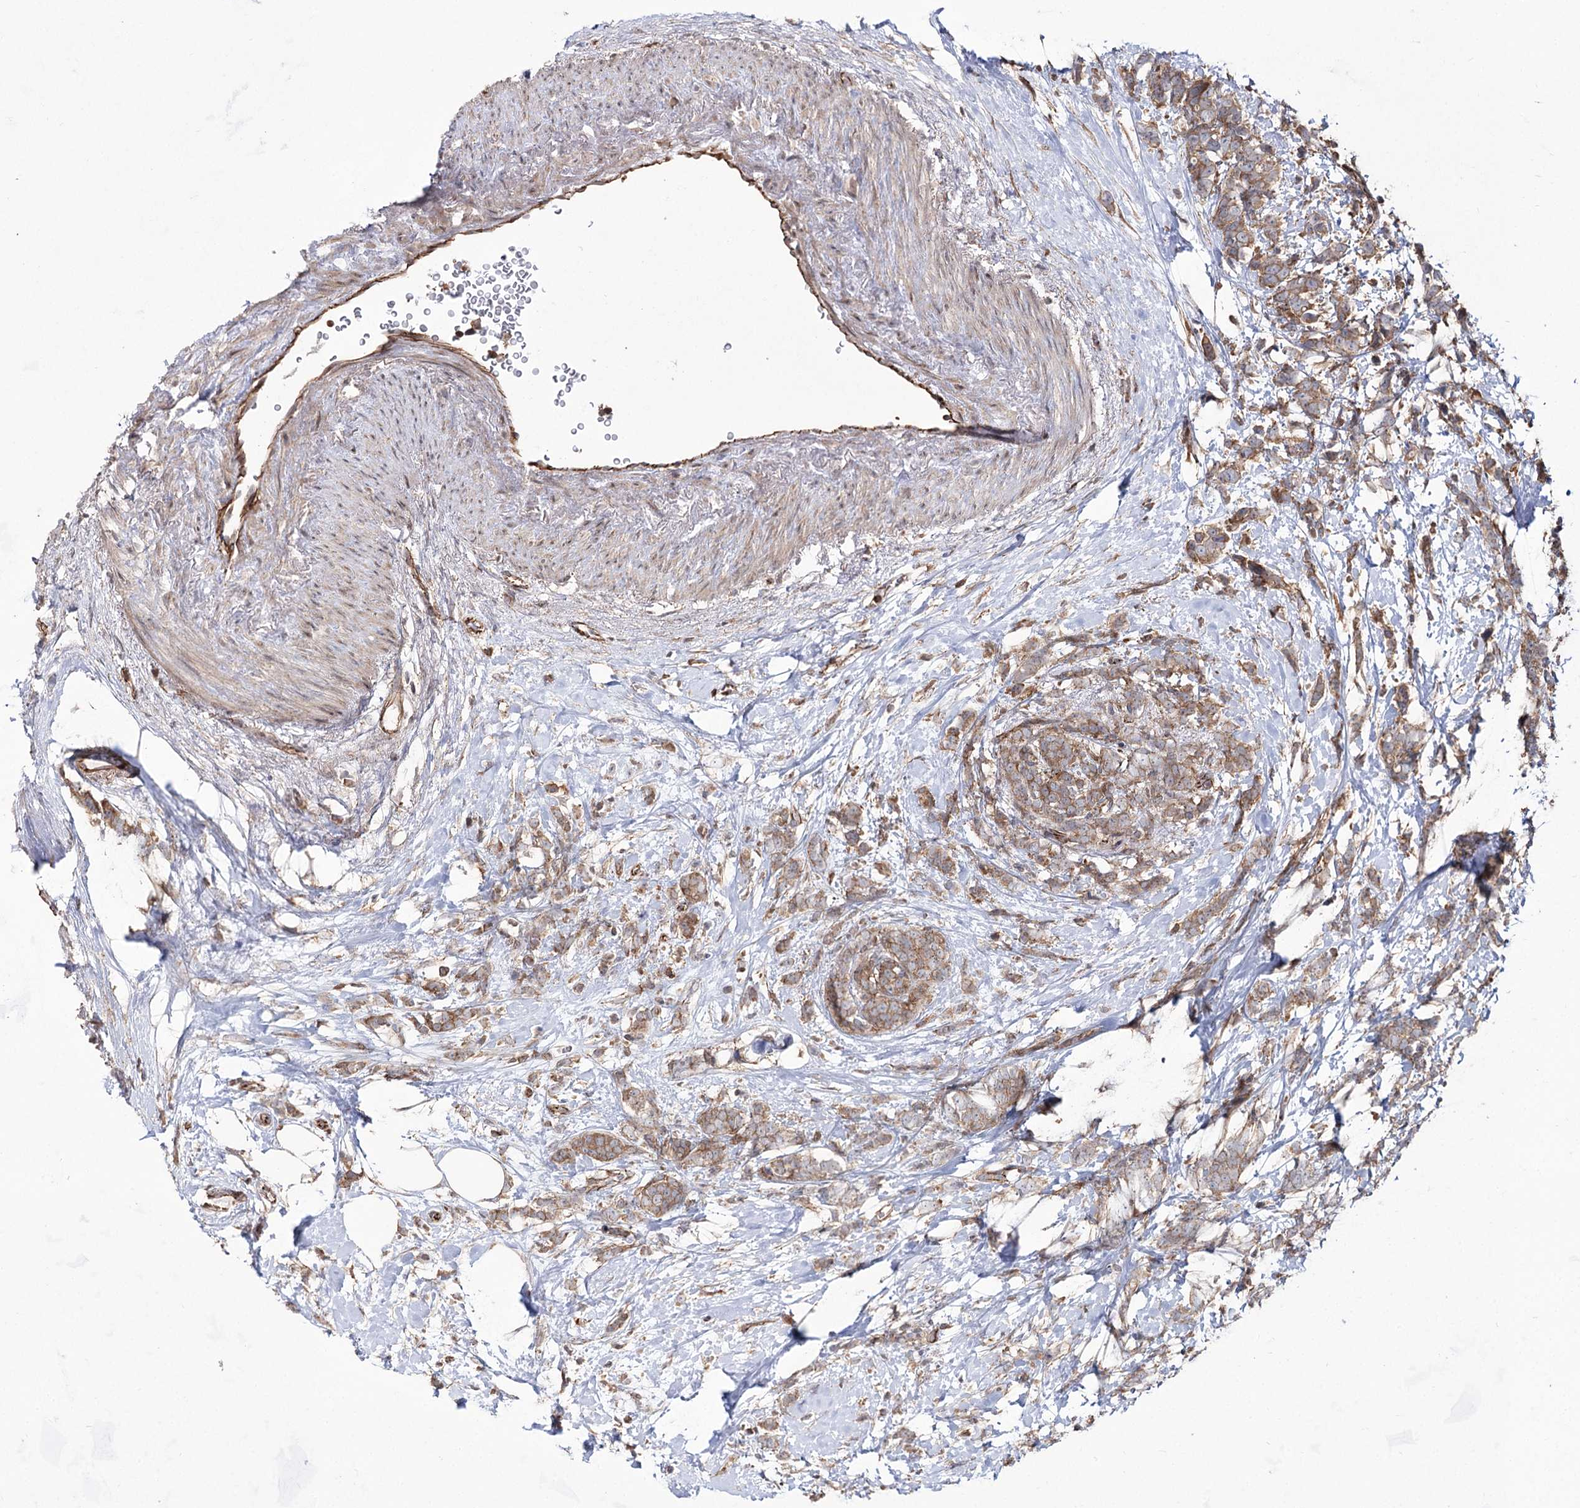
{"staining": {"intensity": "moderate", "quantity": "25%-75%", "location": "cytoplasmic/membranous"}, "tissue": "breast cancer", "cell_type": "Tumor cells", "image_type": "cancer", "snomed": [{"axis": "morphology", "description": "Lobular carcinoma"}, {"axis": "topography", "description": "Breast"}], "caption": "Brown immunohistochemical staining in human breast lobular carcinoma reveals moderate cytoplasmic/membranous staining in about 25%-75% of tumor cells. The protein of interest is stained brown, and the nuclei are stained in blue (DAB IHC with brightfield microscopy, high magnification).", "gene": "DHX29", "patient": {"sex": "female", "age": 58}}